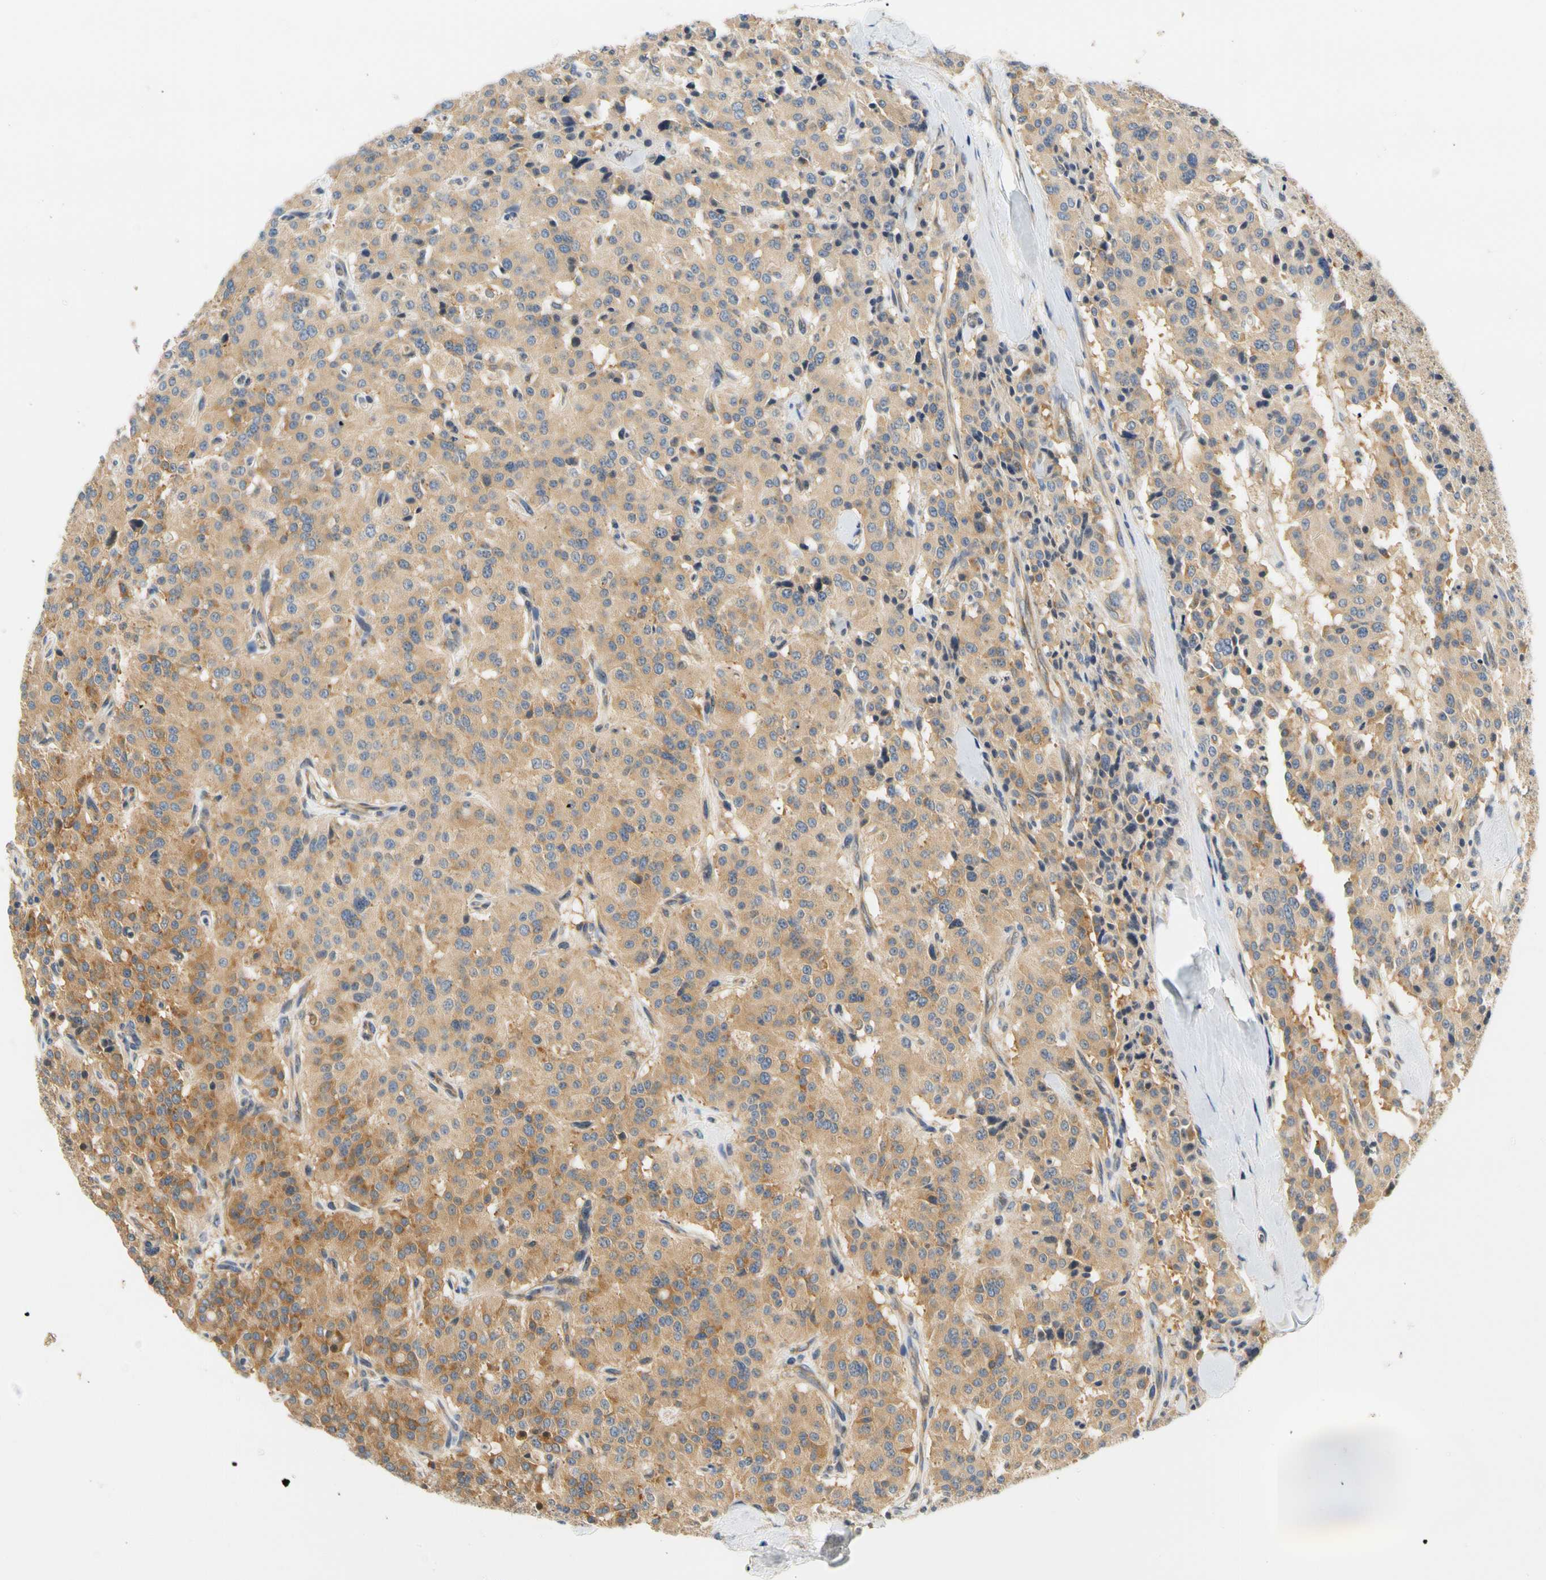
{"staining": {"intensity": "moderate", "quantity": ">75%", "location": "cytoplasmic/membranous"}, "tissue": "carcinoid", "cell_type": "Tumor cells", "image_type": "cancer", "snomed": [{"axis": "morphology", "description": "Carcinoid, malignant, NOS"}, {"axis": "topography", "description": "Lung"}], "caption": "Brown immunohistochemical staining in human malignant carcinoid shows moderate cytoplasmic/membranous expression in approximately >75% of tumor cells.", "gene": "LRRC47", "patient": {"sex": "male", "age": 30}}